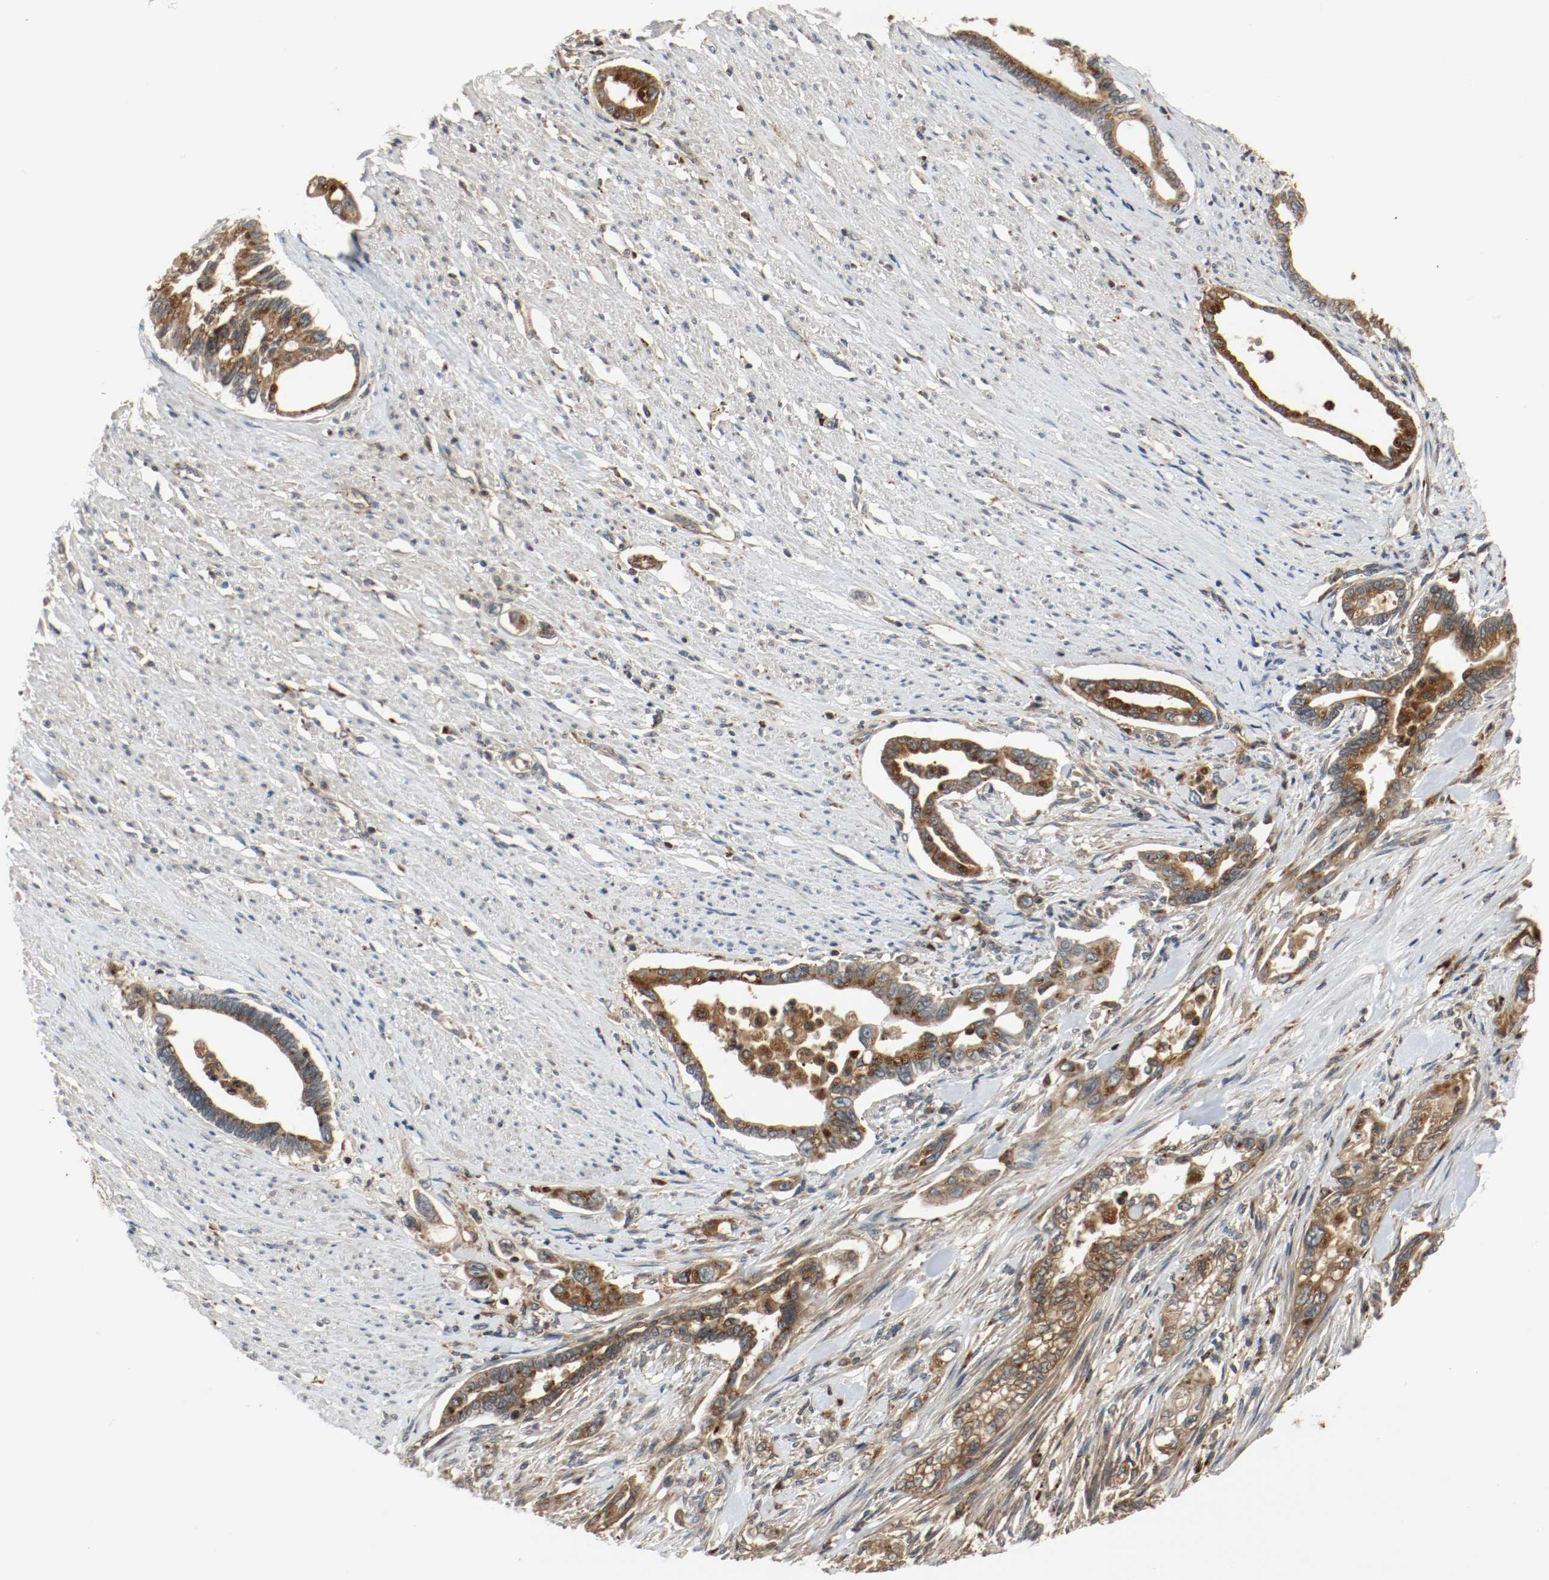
{"staining": {"intensity": "moderate", "quantity": ">75%", "location": "cytoplasmic/membranous"}, "tissue": "pancreatic cancer", "cell_type": "Tumor cells", "image_type": "cancer", "snomed": [{"axis": "morphology", "description": "Normal tissue, NOS"}, {"axis": "topography", "description": "Pancreas"}], "caption": "Moderate cytoplasmic/membranous expression for a protein is identified in approximately >75% of tumor cells of pancreatic cancer using immunohistochemistry (IHC).", "gene": "LAMP2", "patient": {"sex": "male", "age": 42}}